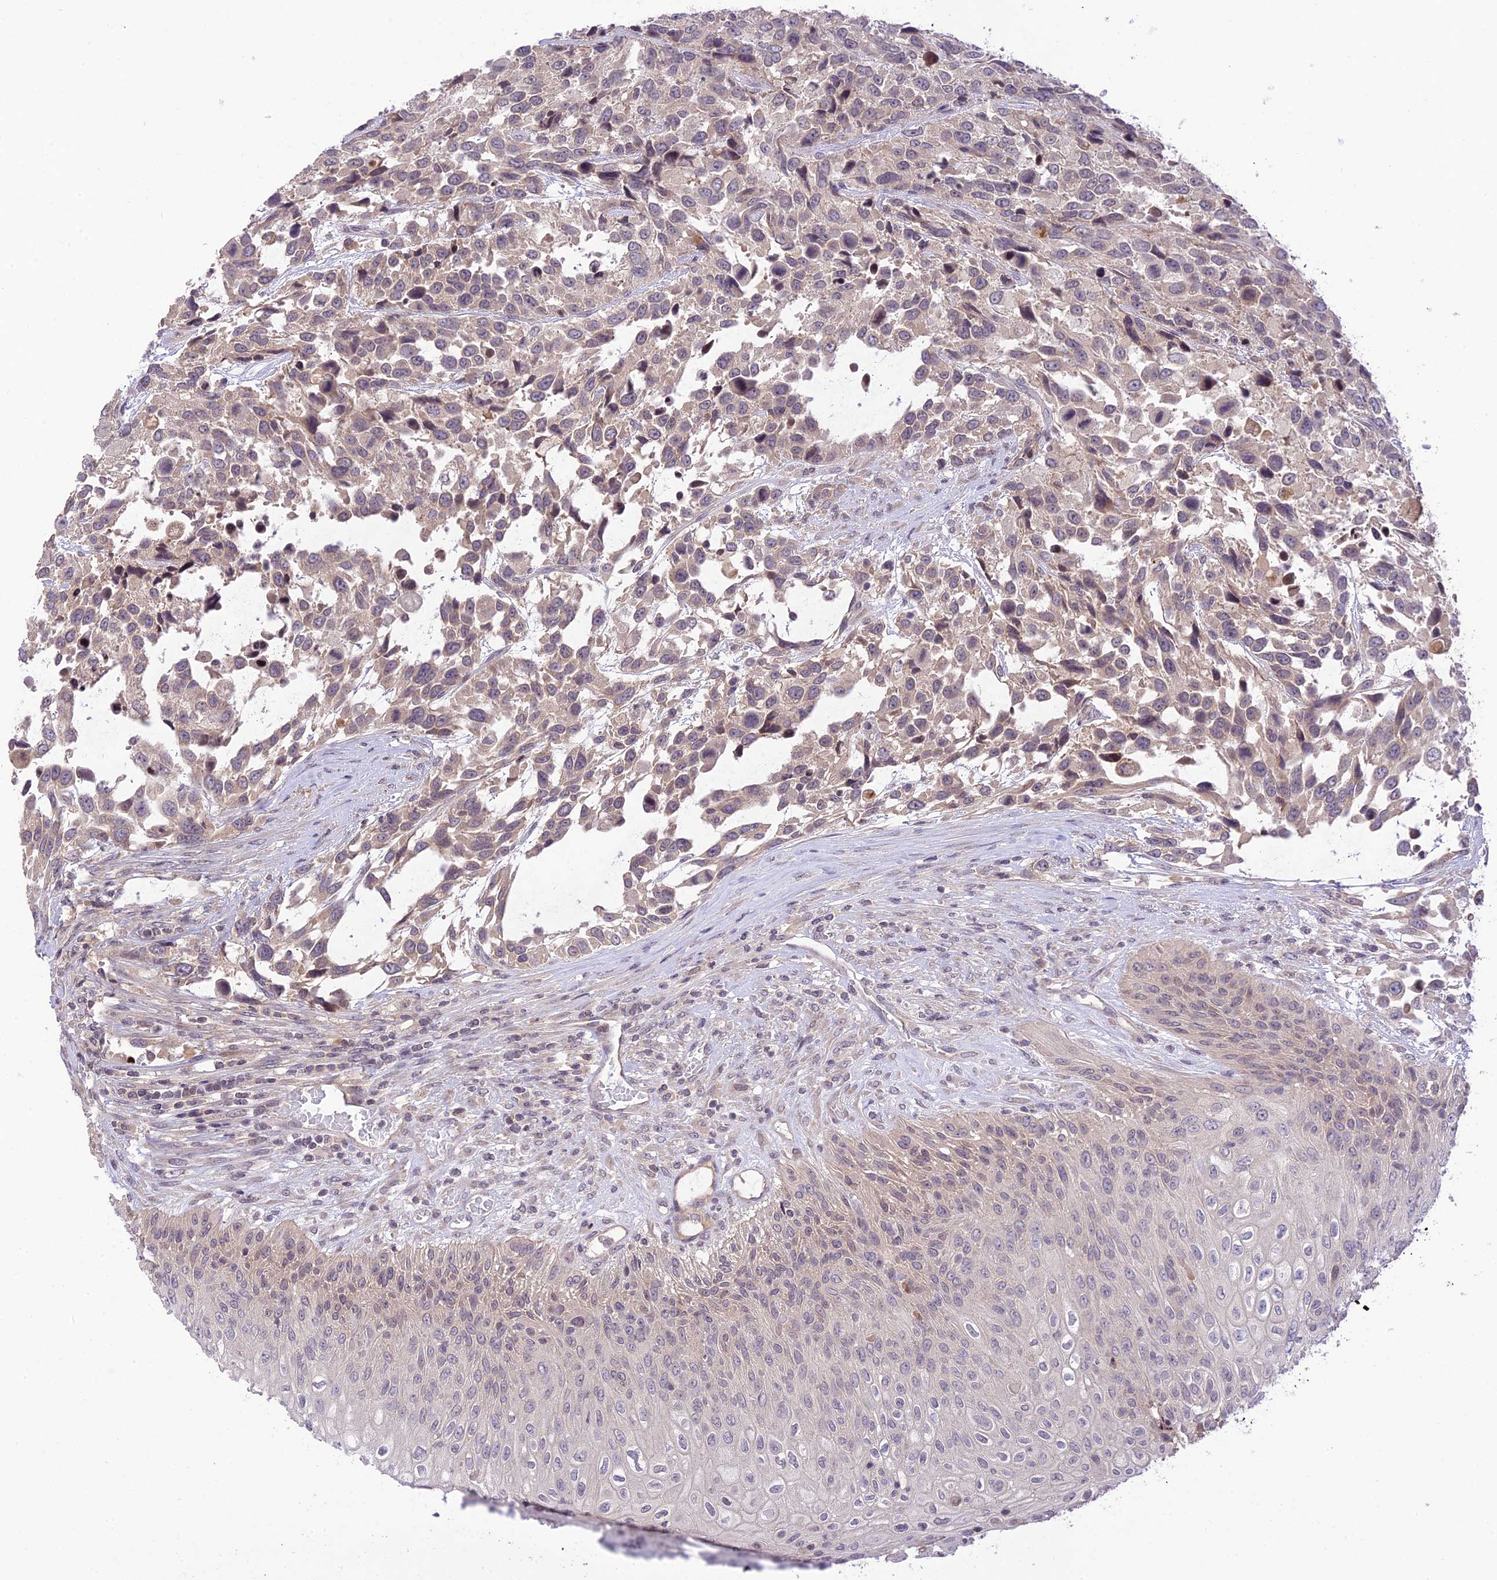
{"staining": {"intensity": "weak", "quantity": "25%-75%", "location": "cytoplasmic/membranous"}, "tissue": "urothelial cancer", "cell_type": "Tumor cells", "image_type": "cancer", "snomed": [{"axis": "morphology", "description": "Urothelial carcinoma, High grade"}, {"axis": "topography", "description": "Urinary bladder"}], "caption": "This is a micrograph of IHC staining of urothelial cancer, which shows weak expression in the cytoplasmic/membranous of tumor cells.", "gene": "TEKT1", "patient": {"sex": "female", "age": 70}}